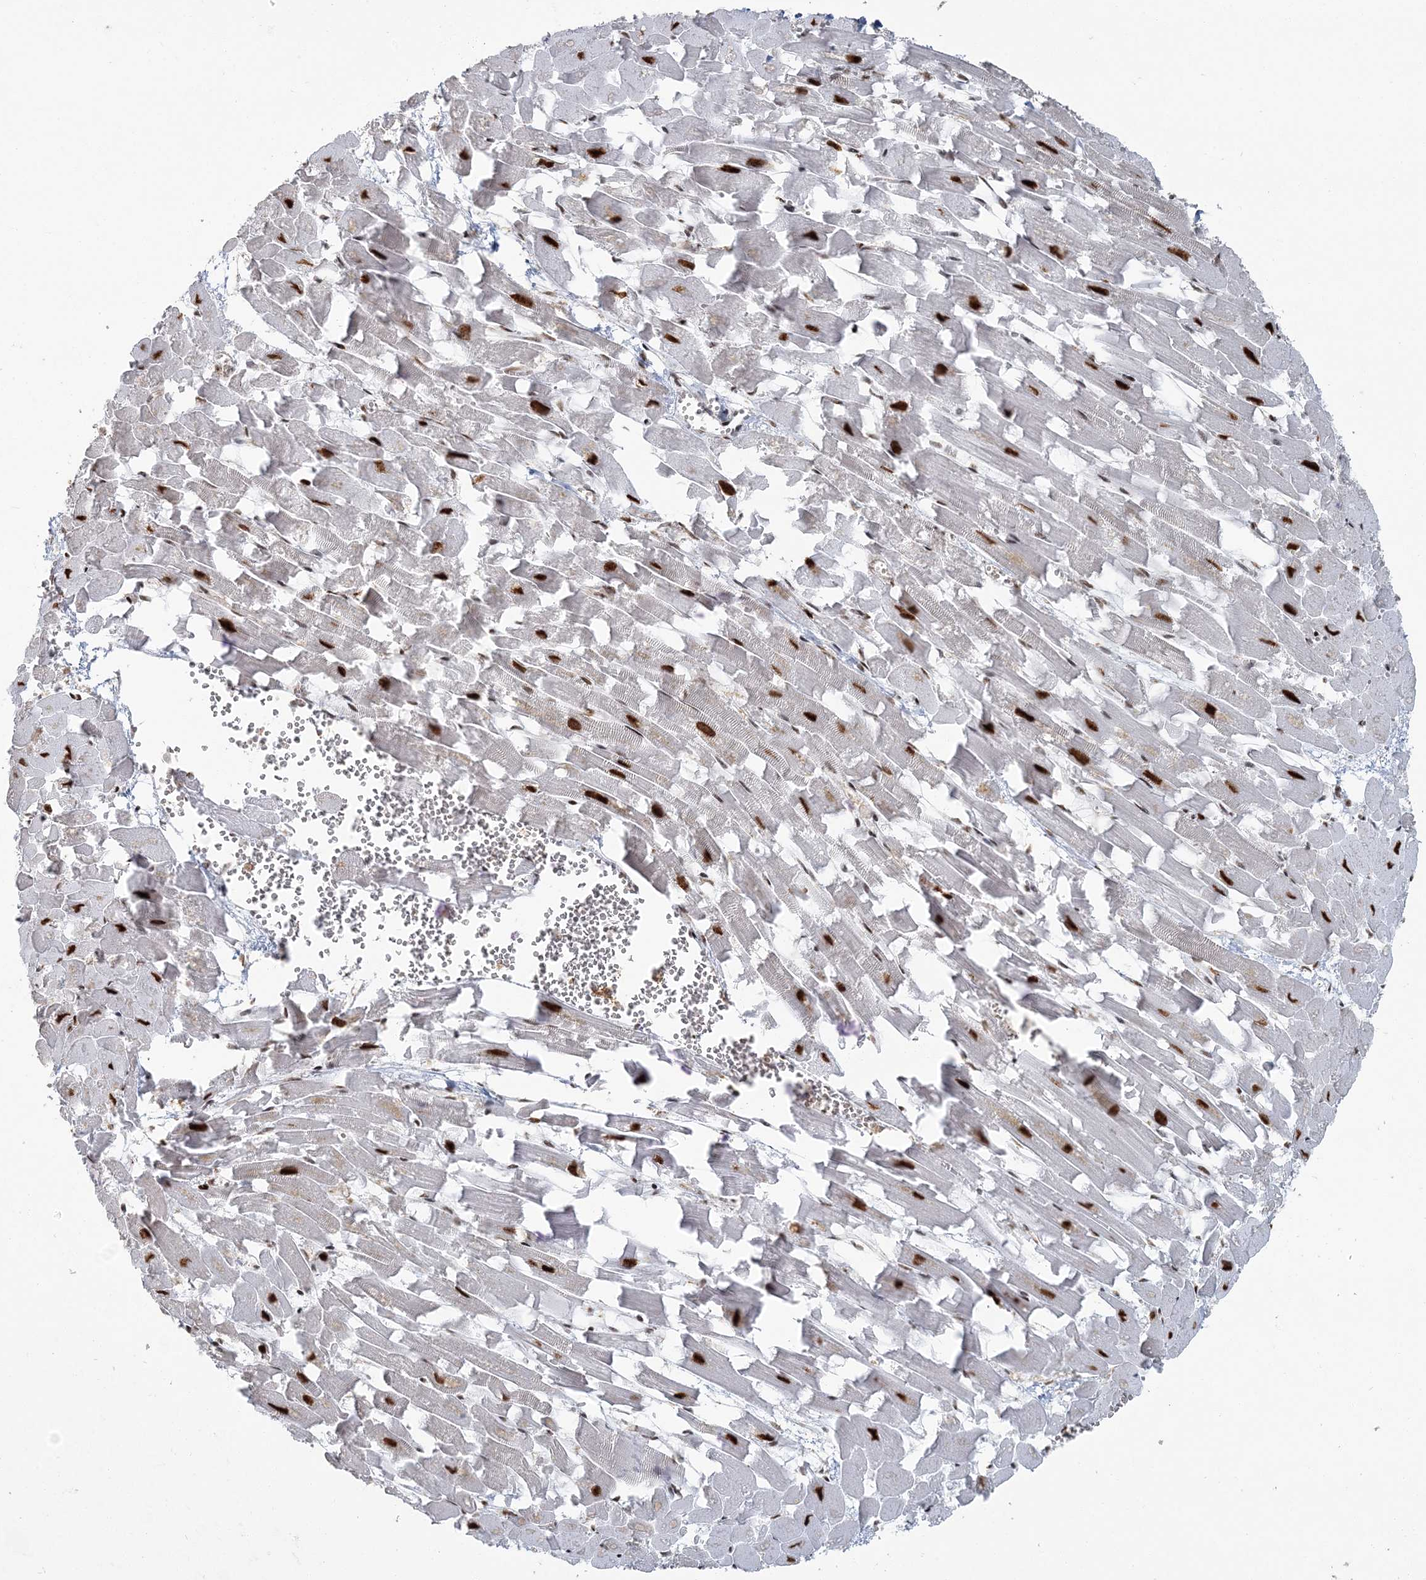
{"staining": {"intensity": "strong", "quantity": "25%-75%", "location": "nuclear"}, "tissue": "heart muscle", "cell_type": "Cardiomyocytes", "image_type": "normal", "snomed": [{"axis": "morphology", "description": "Normal tissue, NOS"}, {"axis": "topography", "description": "Heart"}], "caption": "Cardiomyocytes show high levels of strong nuclear expression in about 25%-75% of cells in normal human heart muscle.", "gene": "DDX46", "patient": {"sex": "female", "age": 64}}